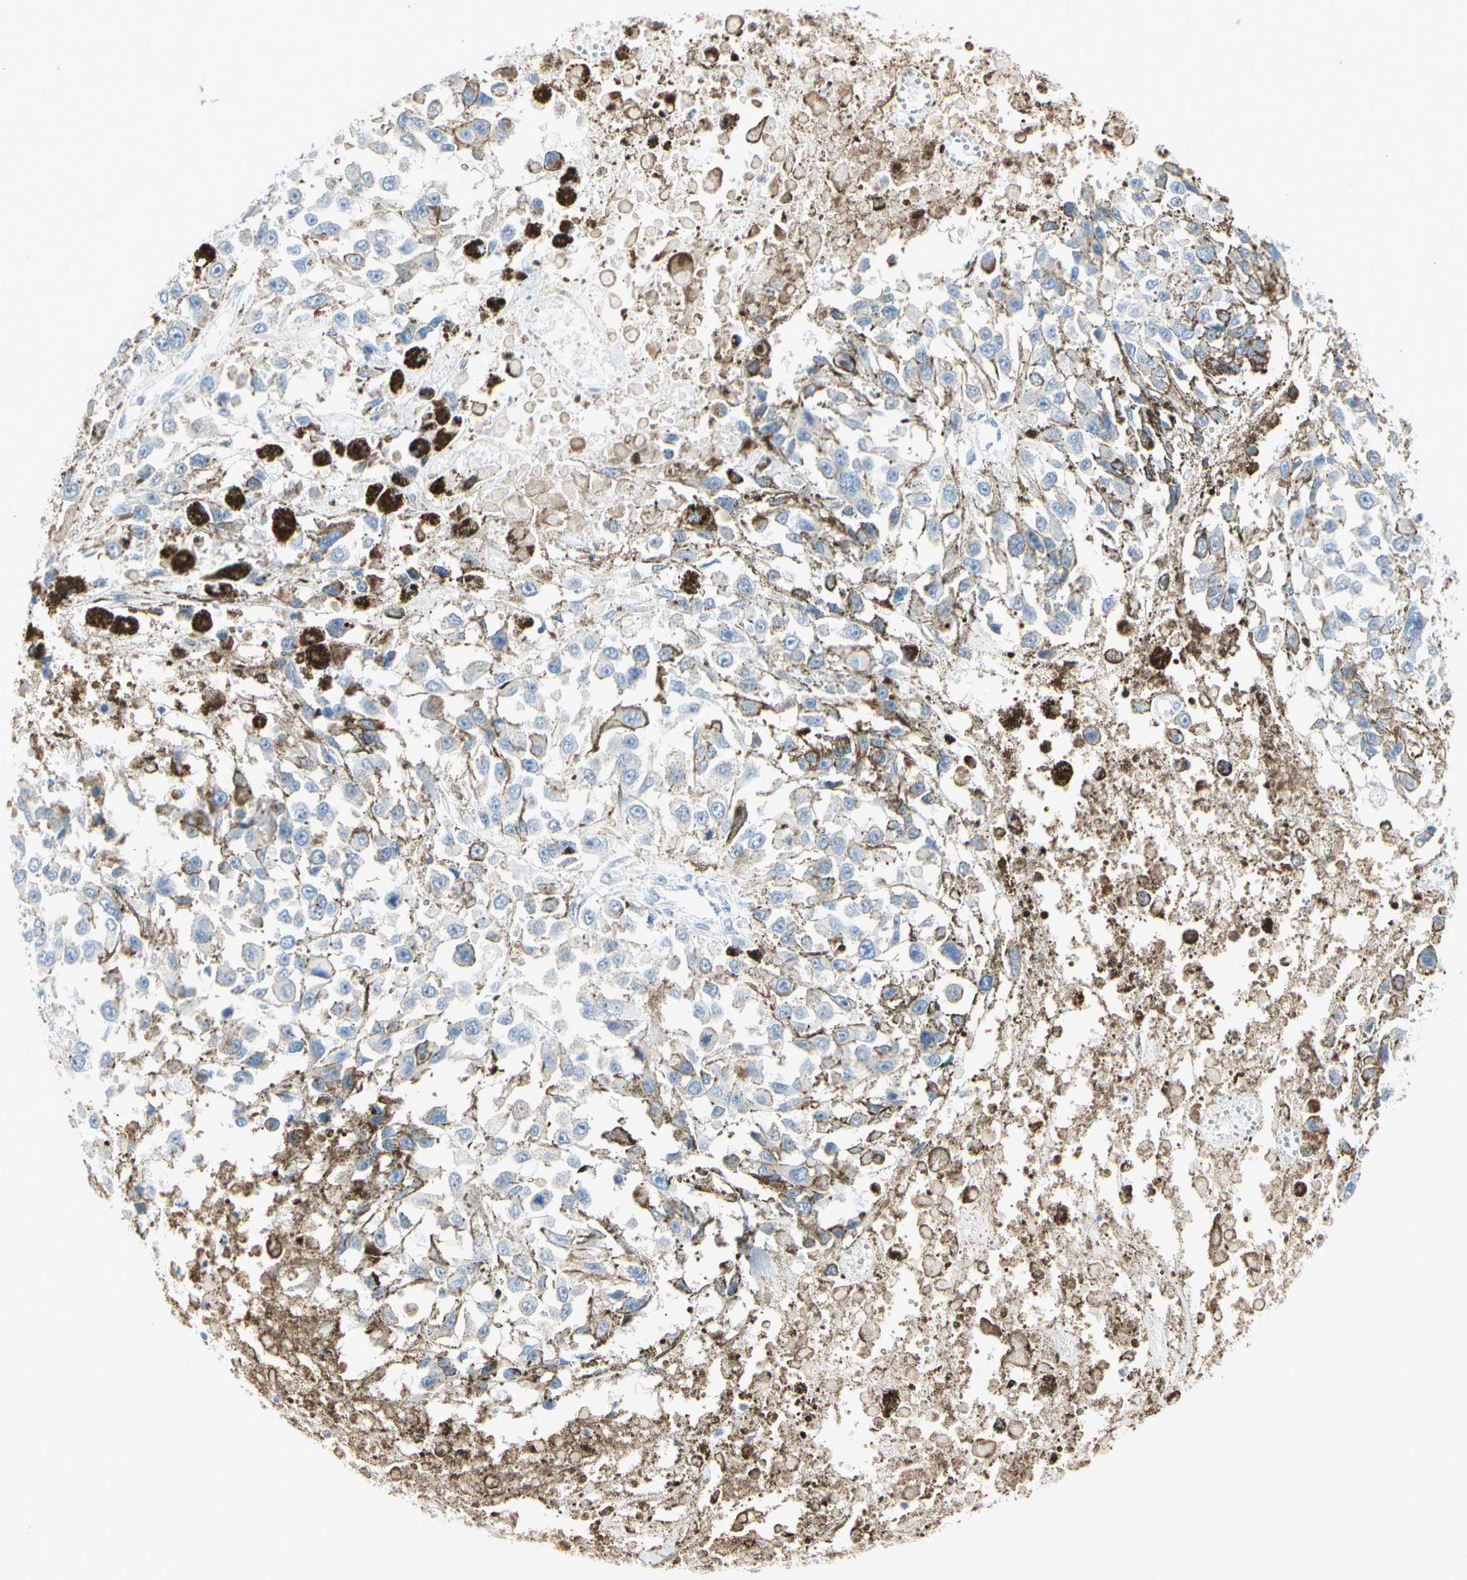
{"staining": {"intensity": "negative", "quantity": "none", "location": "none"}, "tissue": "melanoma", "cell_type": "Tumor cells", "image_type": "cancer", "snomed": [{"axis": "morphology", "description": "Malignant melanoma, Metastatic site"}, {"axis": "topography", "description": "Lymph node"}], "caption": "This is an IHC image of melanoma. There is no positivity in tumor cells.", "gene": "MARK1", "patient": {"sex": "male", "age": 59}}